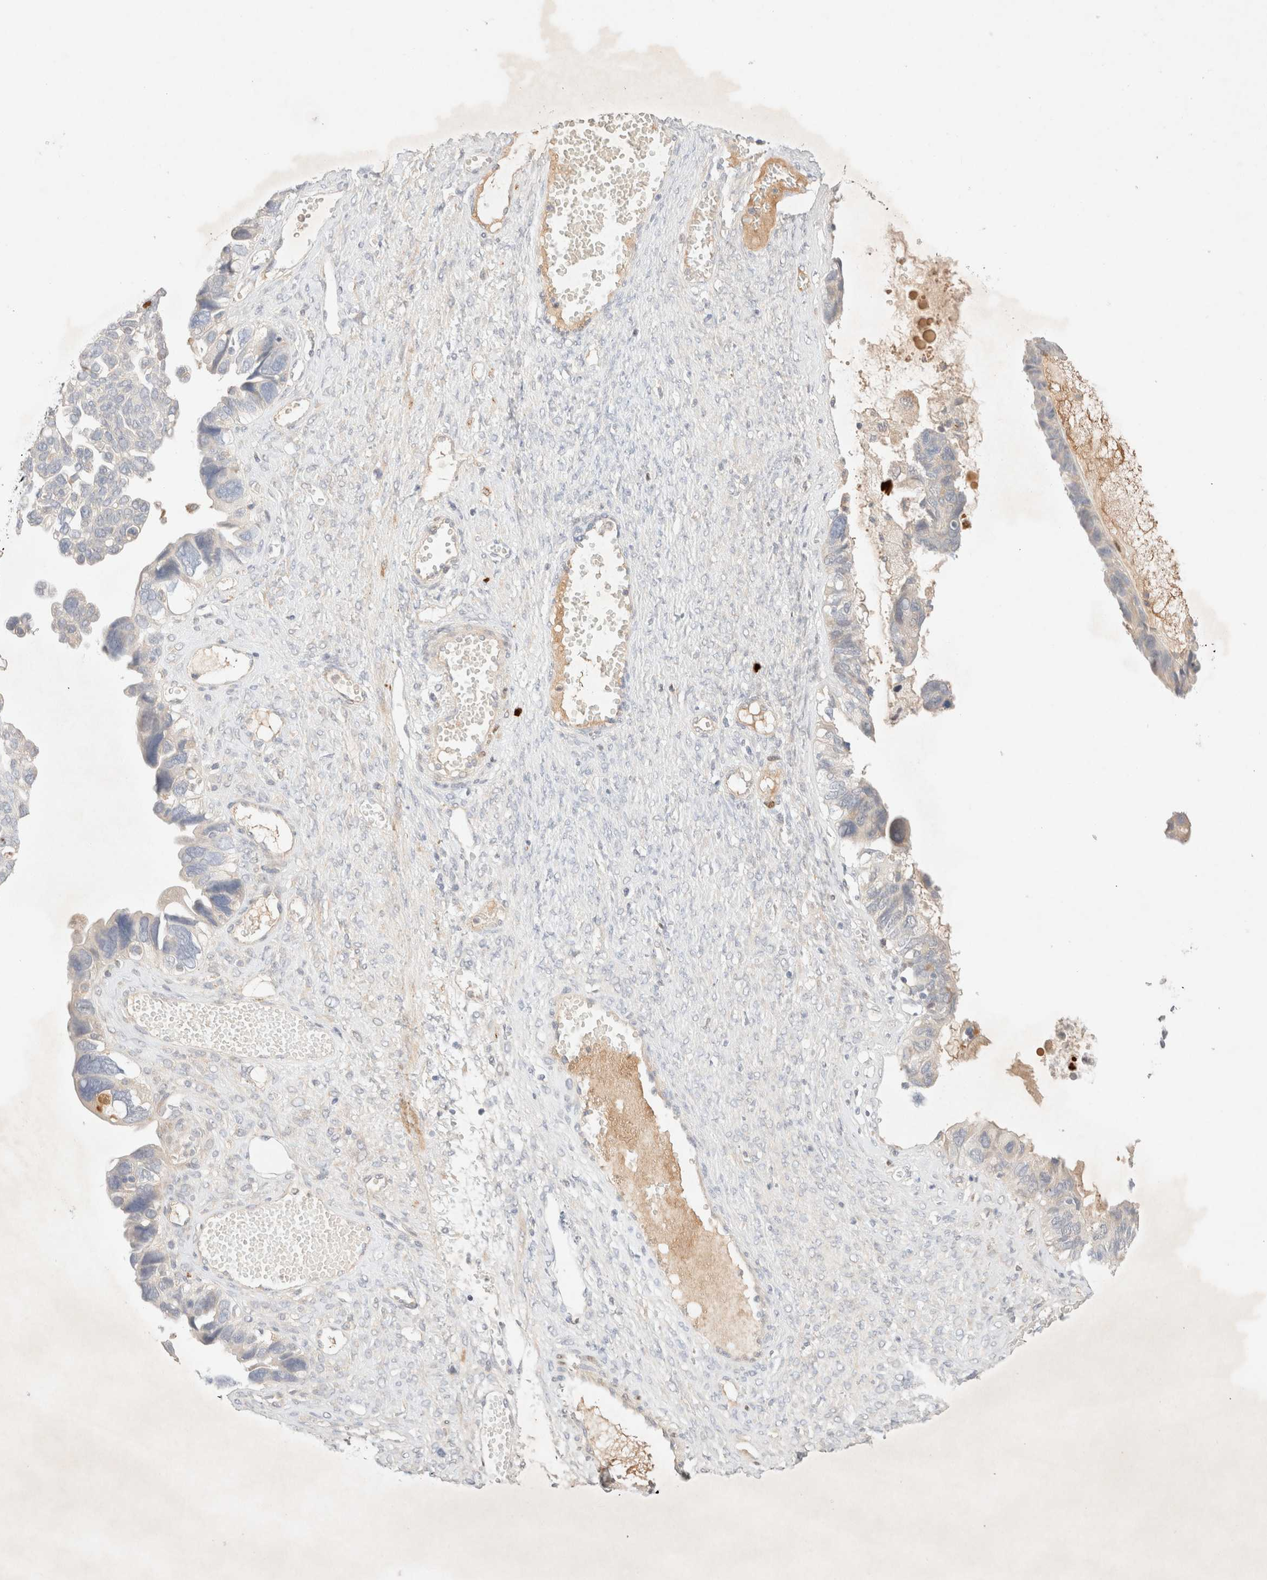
{"staining": {"intensity": "negative", "quantity": "none", "location": "none"}, "tissue": "ovarian cancer", "cell_type": "Tumor cells", "image_type": "cancer", "snomed": [{"axis": "morphology", "description": "Cystadenocarcinoma, serous, NOS"}, {"axis": "topography", "description": "Ovary"}], "caption": "IHC photomicrograph of serous cystadenocarcinoma (ovarian) stained for a protein (brown), which demonstrates no staining in tumor cells.", "gene": "SNTB1", "patient": {"sex": "female", "age": 79}}